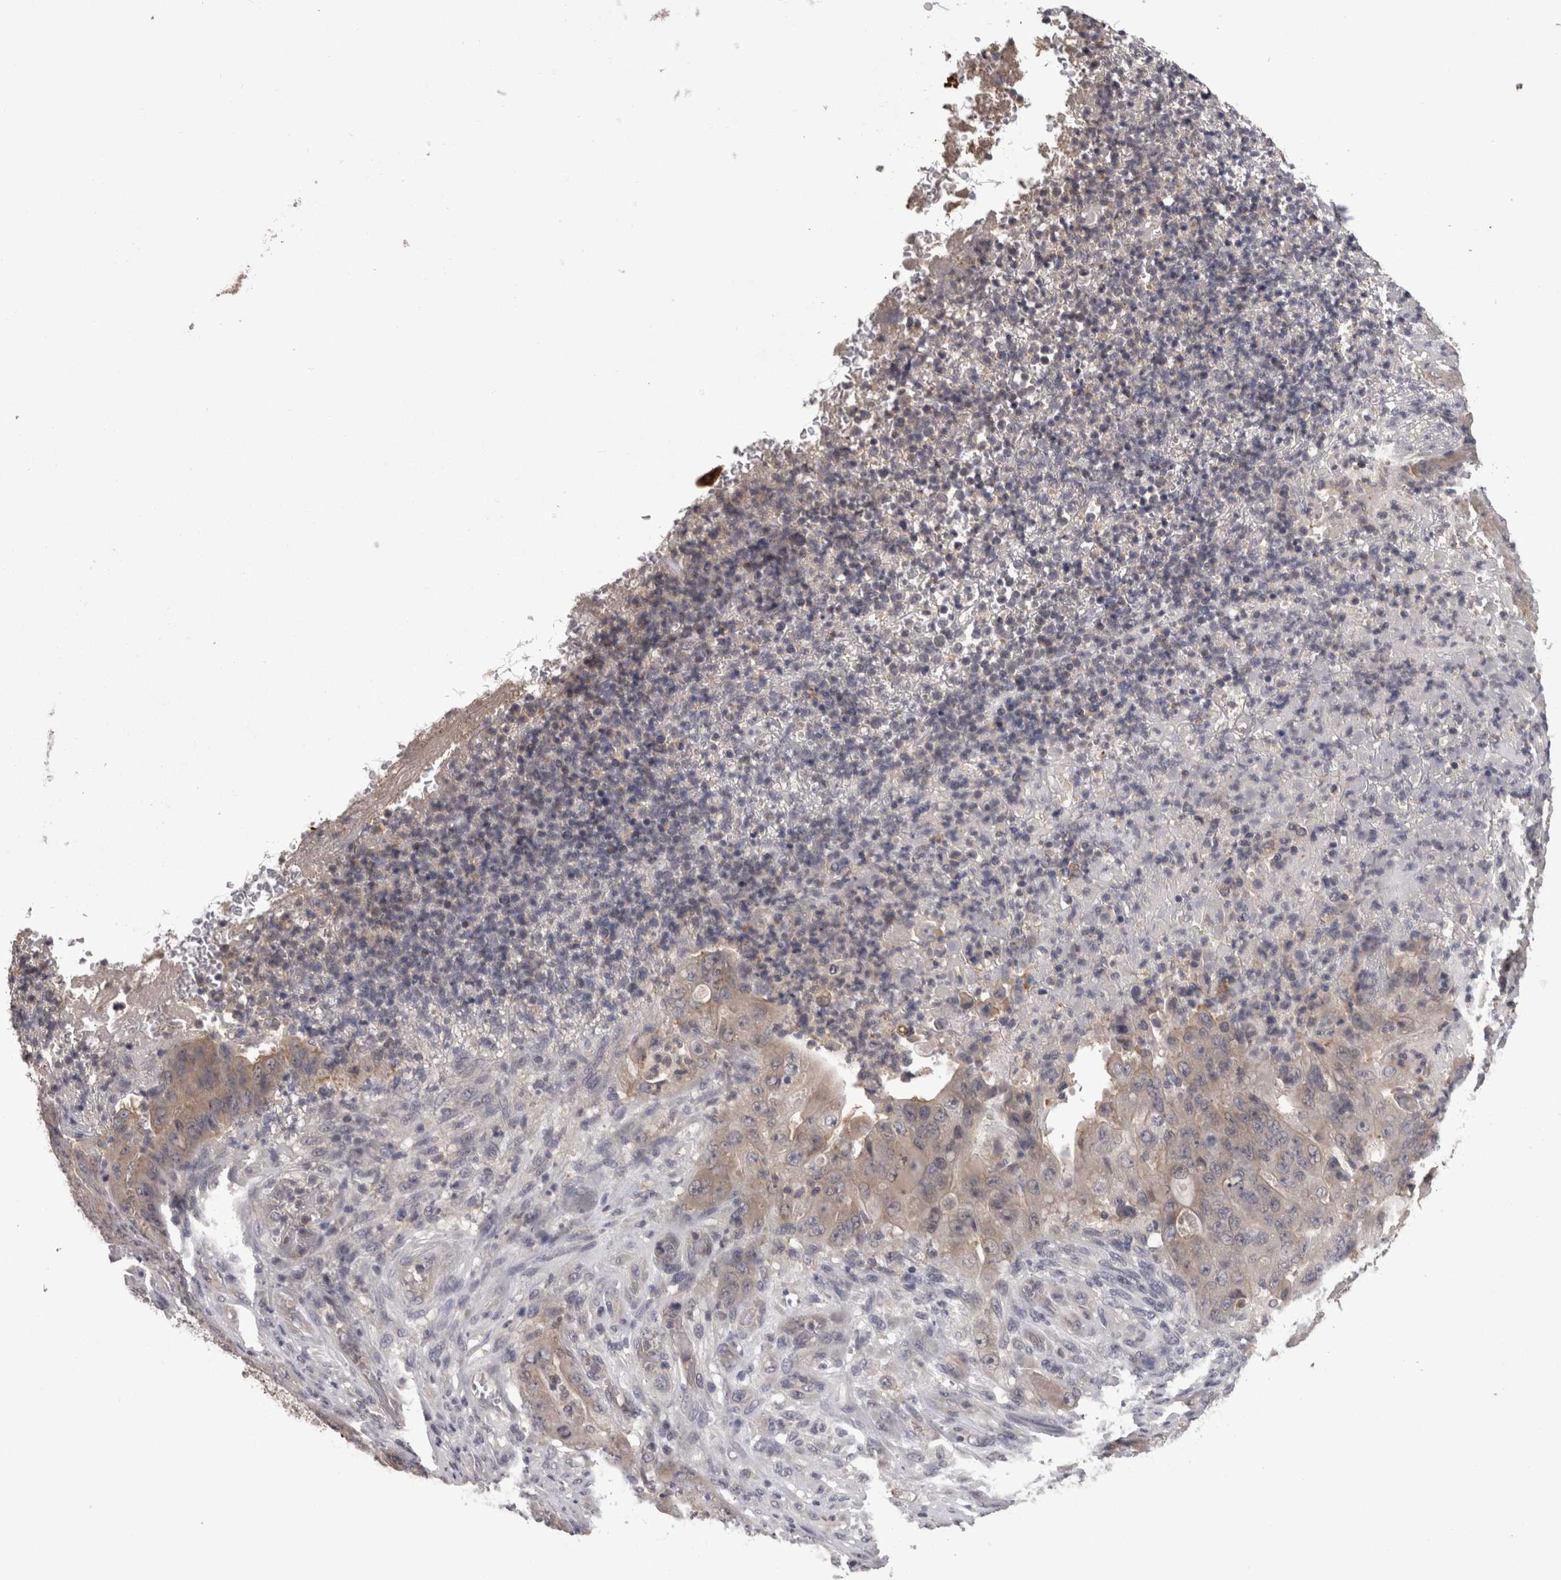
{"staining": {"intensity": "weak", "quantity": "<25%", "location": "cytoplasmic/membranous"}, "tissue": "stomach cancer", "cell_type": "Tumor cells", "image_type": "cancer", "snomed": [{"axis": "morphology", "description": "Adenocarcinoma, NOS"}, {"axis": "topography", "description": "Stomach"}], "caption": "Histopathology image shows no significant protein staining in tumor cells of stomach cancer (adenocarcinoma).", "gene": "PON3", "patient": {"sex": "female", "age": 73}}